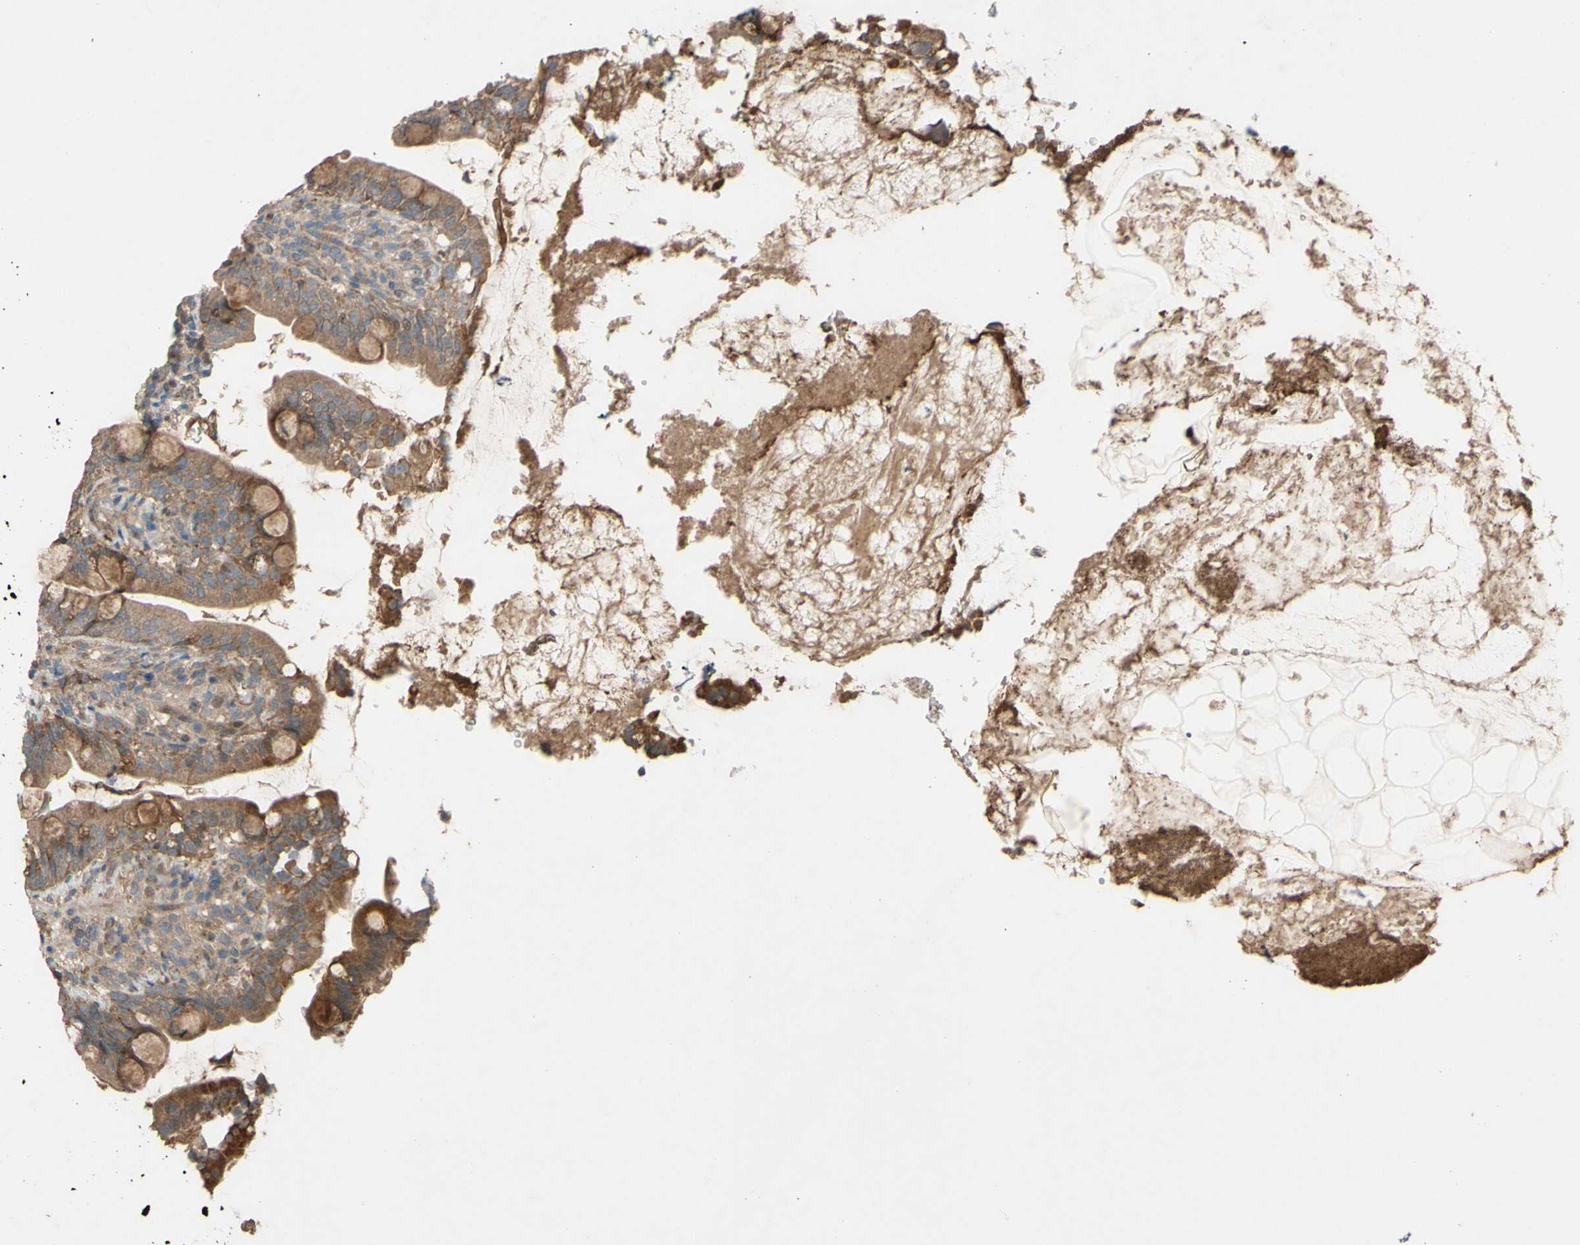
{"staining": {"intensity": "strong", "quantity": ">75%", "location": "cytoplasmic/membranous"}, "tissue": "small intestine", "cell_type": "Glandular cells", "image_type": "normal", "snomed": [{"axis": "morphology", "description": "Normal tissue, NOS"}, {"axis": "topography", "description": "Small intestine"}], "caption": "Immunohistochemical staining of normal human small intestine demonstrates high levels of strong cytoplasmic/membranous expression in about >75% of glandular cells. The staining is performed using DAB (3,3'-diaminobenzidine) brown chromogen to label protein expression. The nuclei are counter-stained blue using hematoxylin.", "gene": "SHROOM4", "patient": {"sex": "female", "age": 56}}